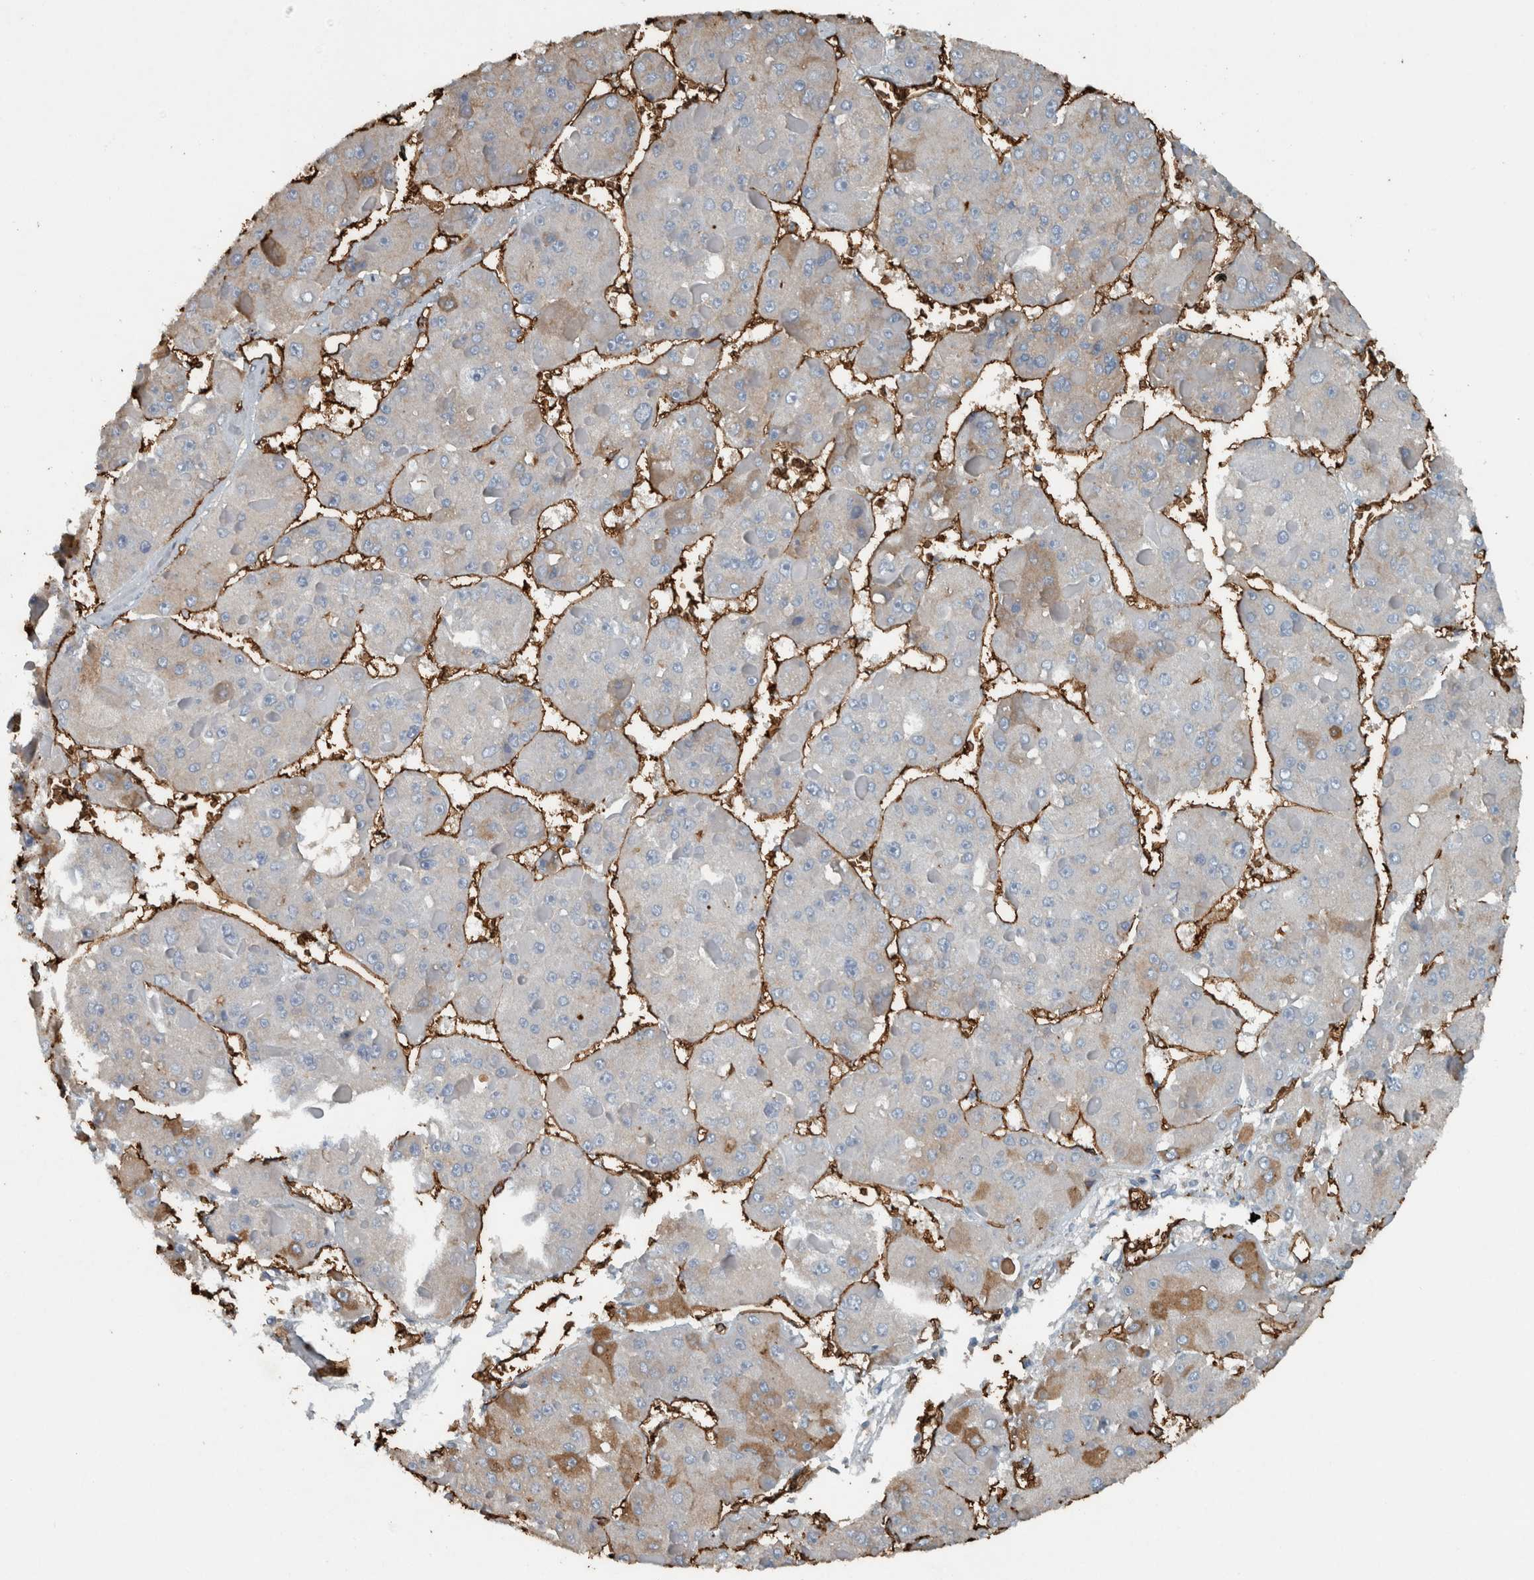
{"staining": {"intensity": "moderate", "quantity": "<25%", "location": "cytoplasmic/membranous"}, "tissue": "liver cancer", "cell_type": "Tumor cells", "image_type": "cancer", "snomed": [{"axis": "morphology", "description": "Carcinoma, Hepatocellular, NOS"}, {"axis": "topography", "description": "Liver"}], "caption": "IHC (DAB (3,3'-diaminobenzidine)) staining of liver cancer (hepatocellular carcinoma) displays moderate cytoplasmic/membranous protein positivity in about <25% of tumor cells.", "gene": "LBP", "patient": {"sex": "female", "age": 73}}